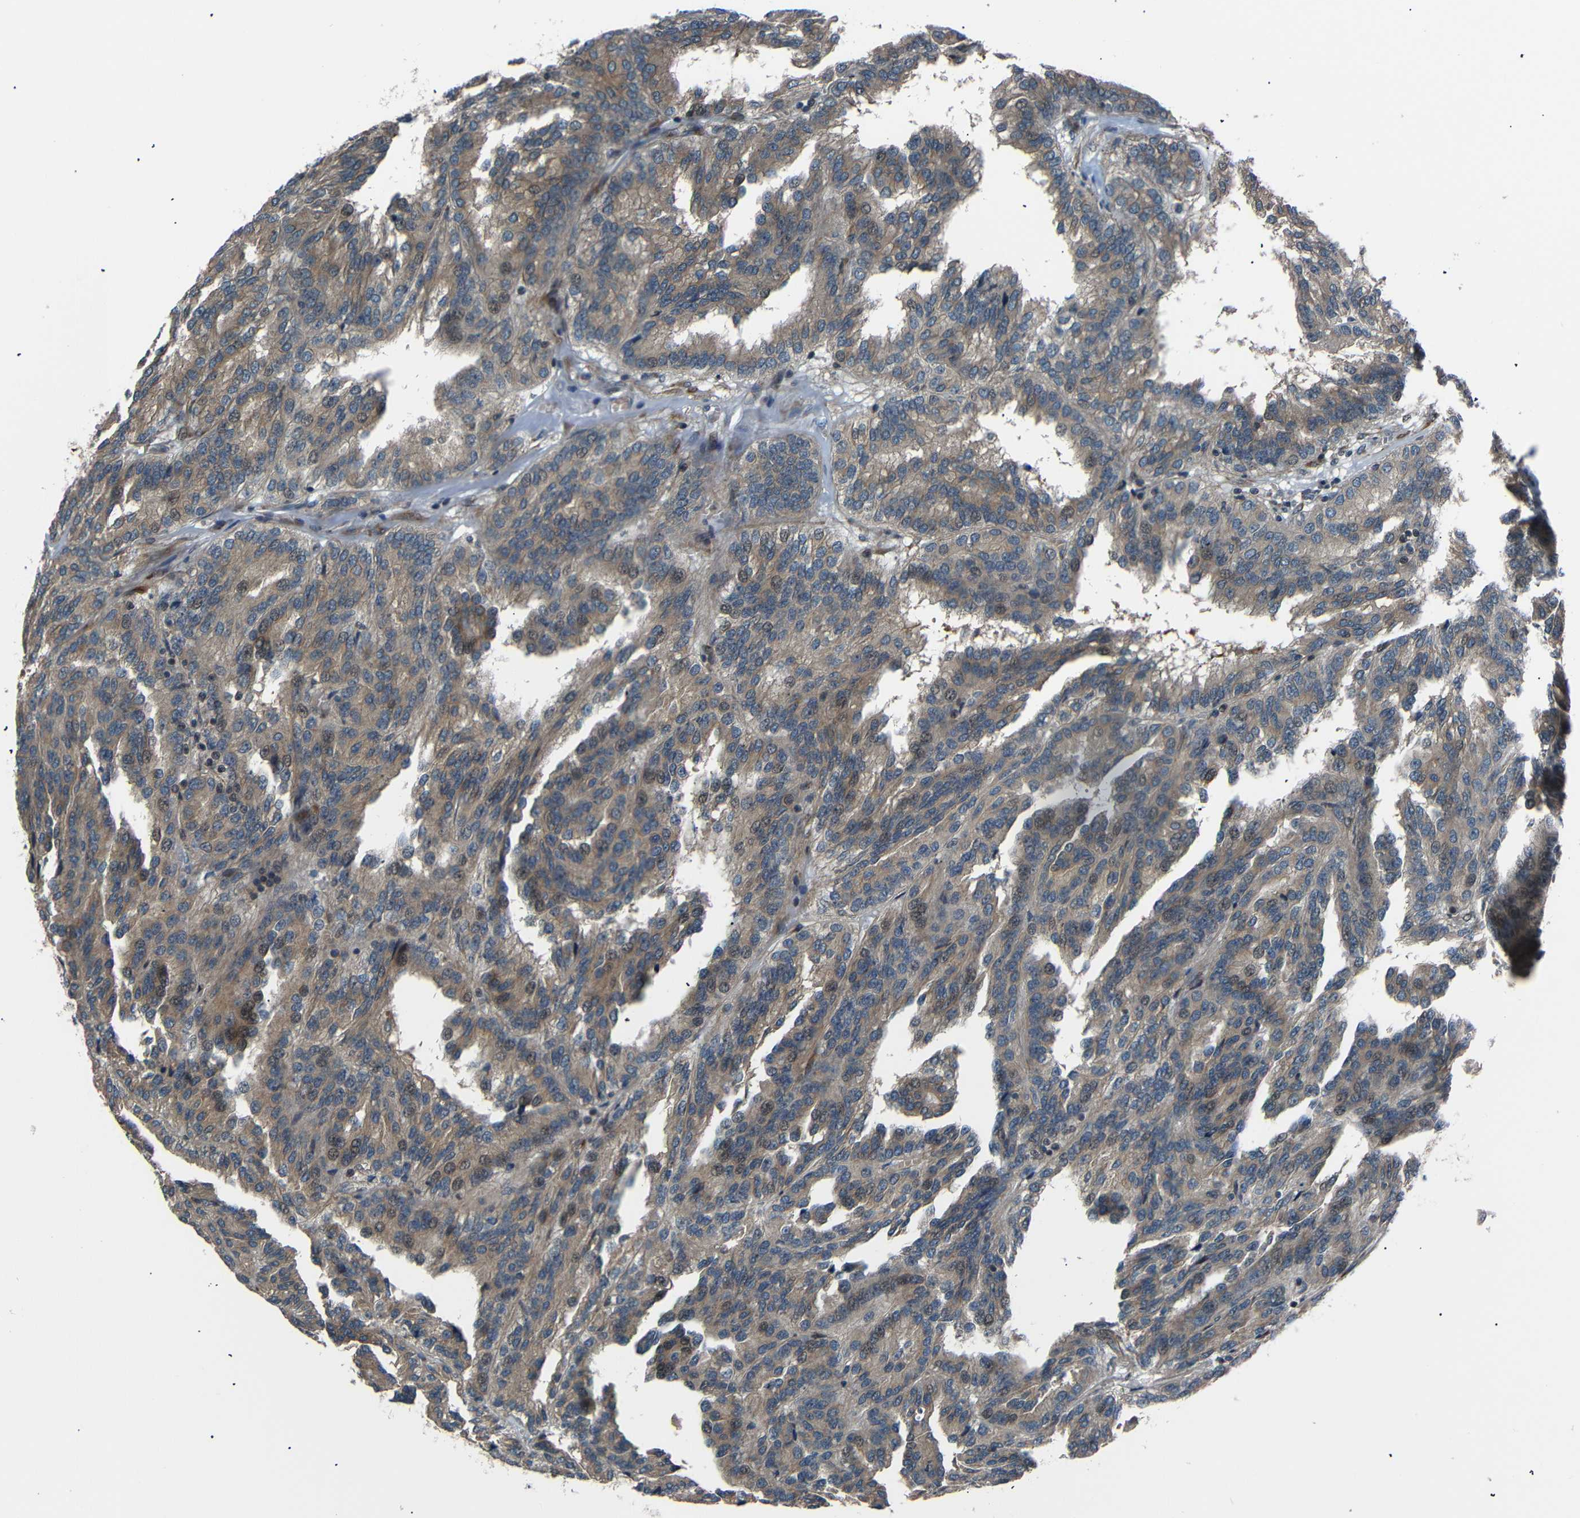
{"staining": {"intensity": "weak", "quantity": ">75%", "location": "cytoplasmic/membranous,nuclear"}, "tissue": "renal cancer", "cell_type": "Tumor cells", "image_type": "cancer", "snomed": [{"axis": "morphology", "description": "Adenocarcinoma, NOS"}, {"axis": "topography", "description": "Kidney"}], "caption": "A photomicrograph of human renal adenocarcinoma stained for a protein reveals weak cytoplasmic/membranous and nuclear brown staining in tumor cells.", "gene": "AKAP9", "patient": {"sex": "male", "age": 46}}